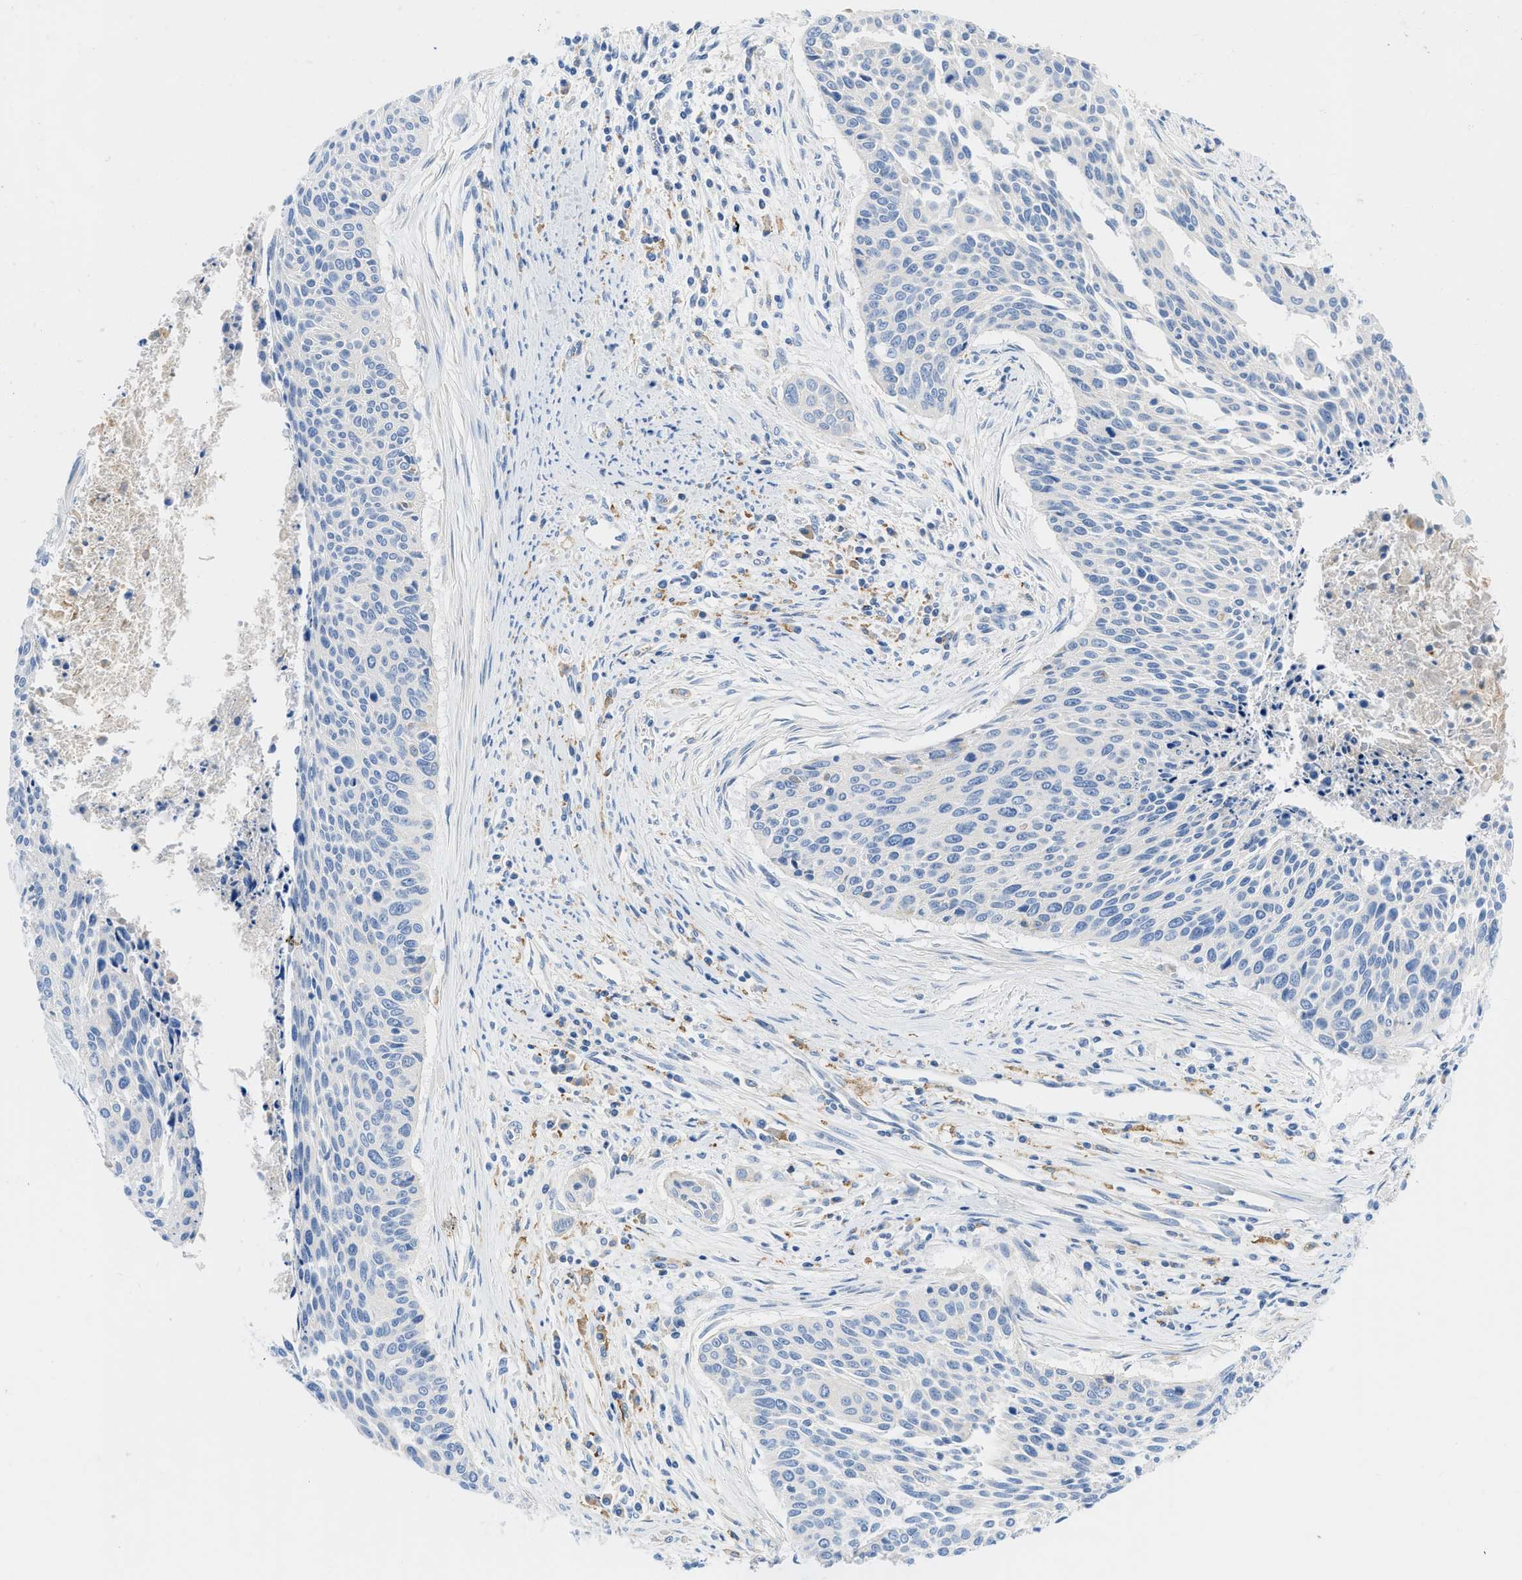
{"staining": {"intensity": "negative", "quantity": "none", "location": "none"}, "tissue": "cervical cancer", "cell_type": "Tumor cells", "image_type": "cancer", "snomed": [{"axis": "morphology", "description": "Squamous cell carcinoma, NOS"}, {"axis": "topography", "description": "Cervix"}], "caption": "Cervical squamous cell carcinoma was stained to show a protein in brown. There is no significant positivity in tumor cells.", "gene": "ZNF831", "patient": {"sex": "female", "age": 55}}